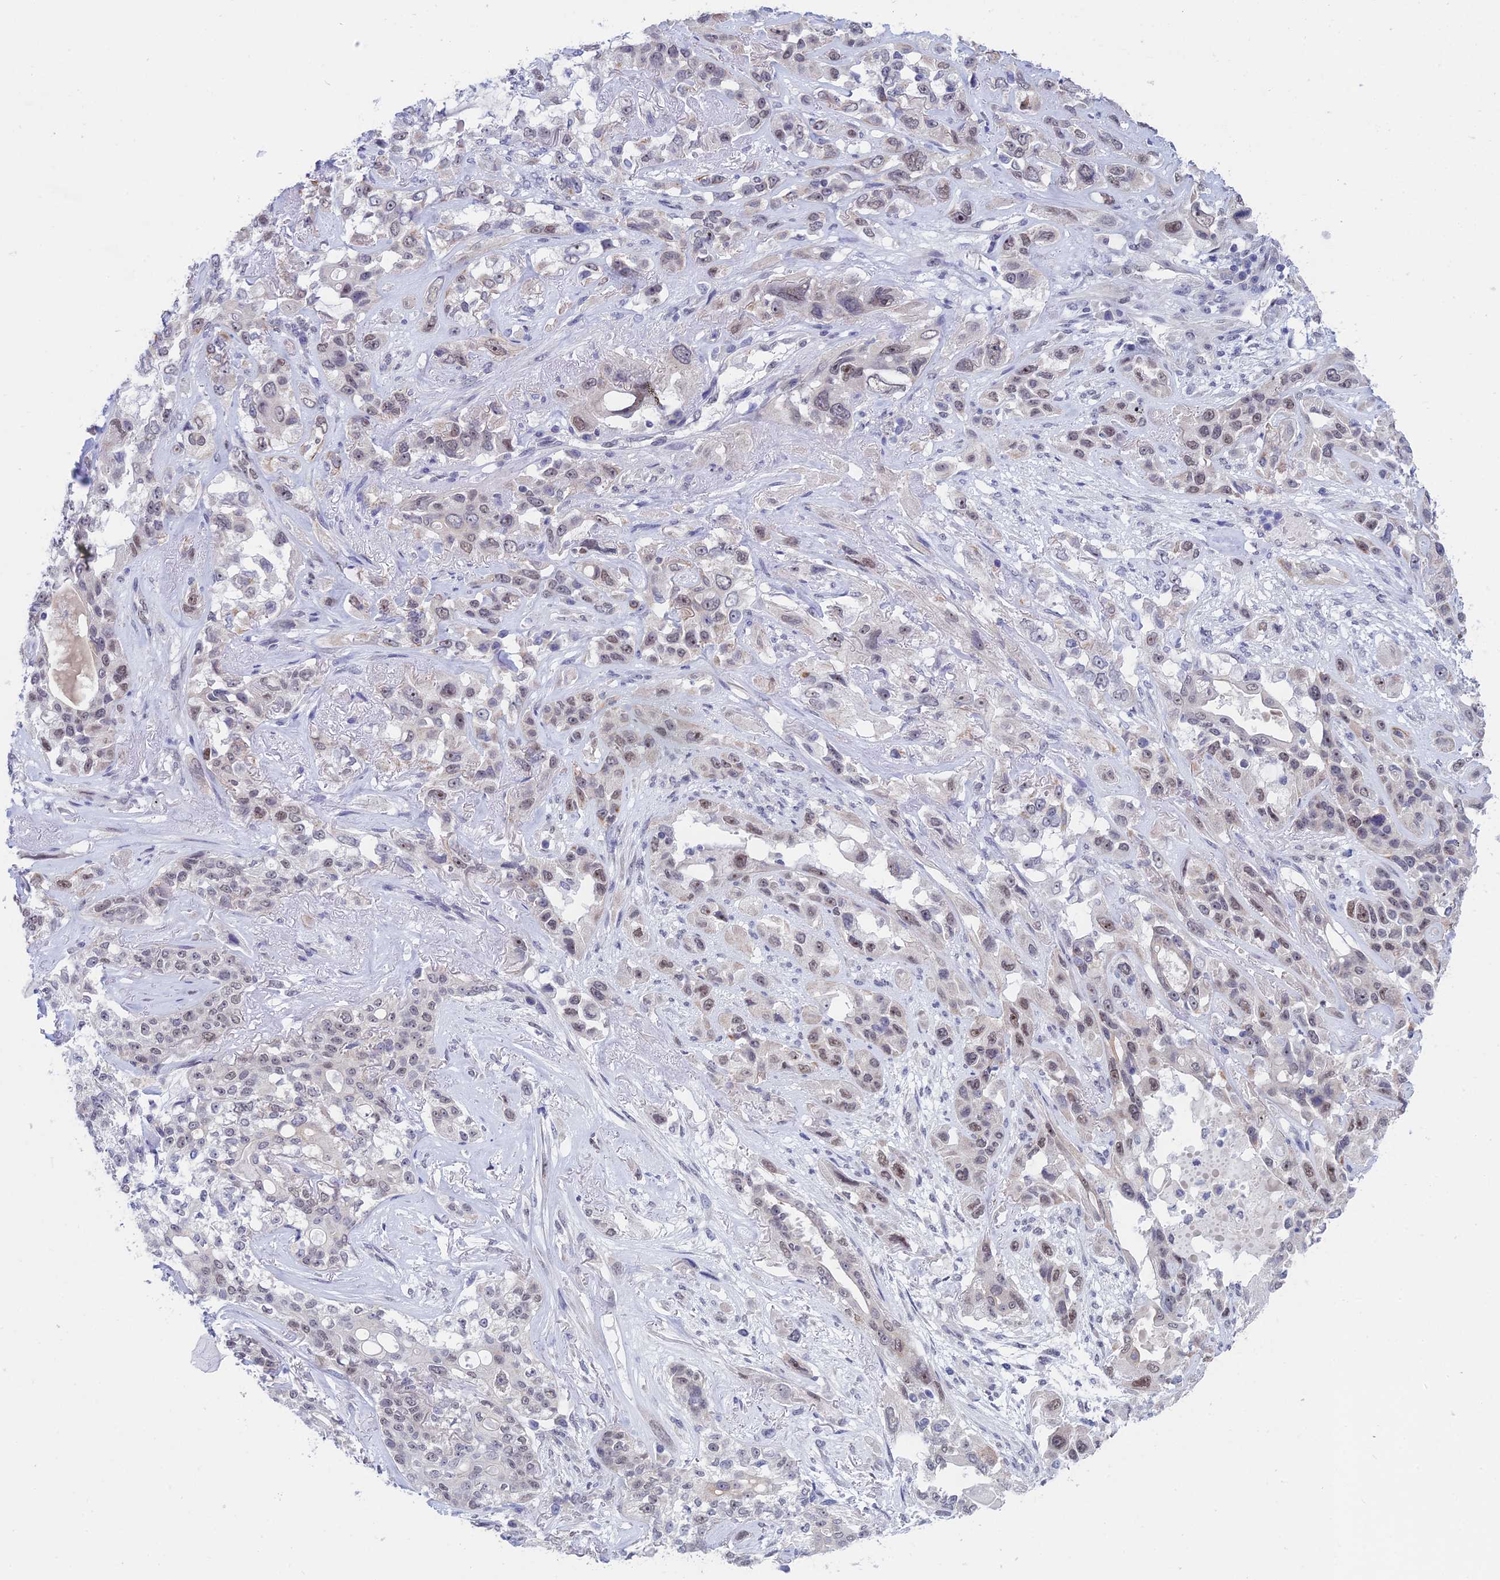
{"staining": {"intensity": "moderate", "quantity": "<25%", "location": "nuclear"}, "tissue": "lung cancer", "cell_type": "Tumor cells", "image_type": "cancer", "snomed": [{"axis": "morphology", "description": "Squamous cell carcinoma, NOS"}, {"axis": "topography", "description": "Lung"}], "caption": "Brown immunohistochemical staining in human lung cancer (squamous cell carcinoma) exhibits moderate nuclear staining in approximately <25% of tumor cells. (DAB (3,3'-diaminobenzidine) IHC with brightfield microscopy, high magnification).", "gene": "NABP2", "patient": {"sex": "female", "age": 70}}